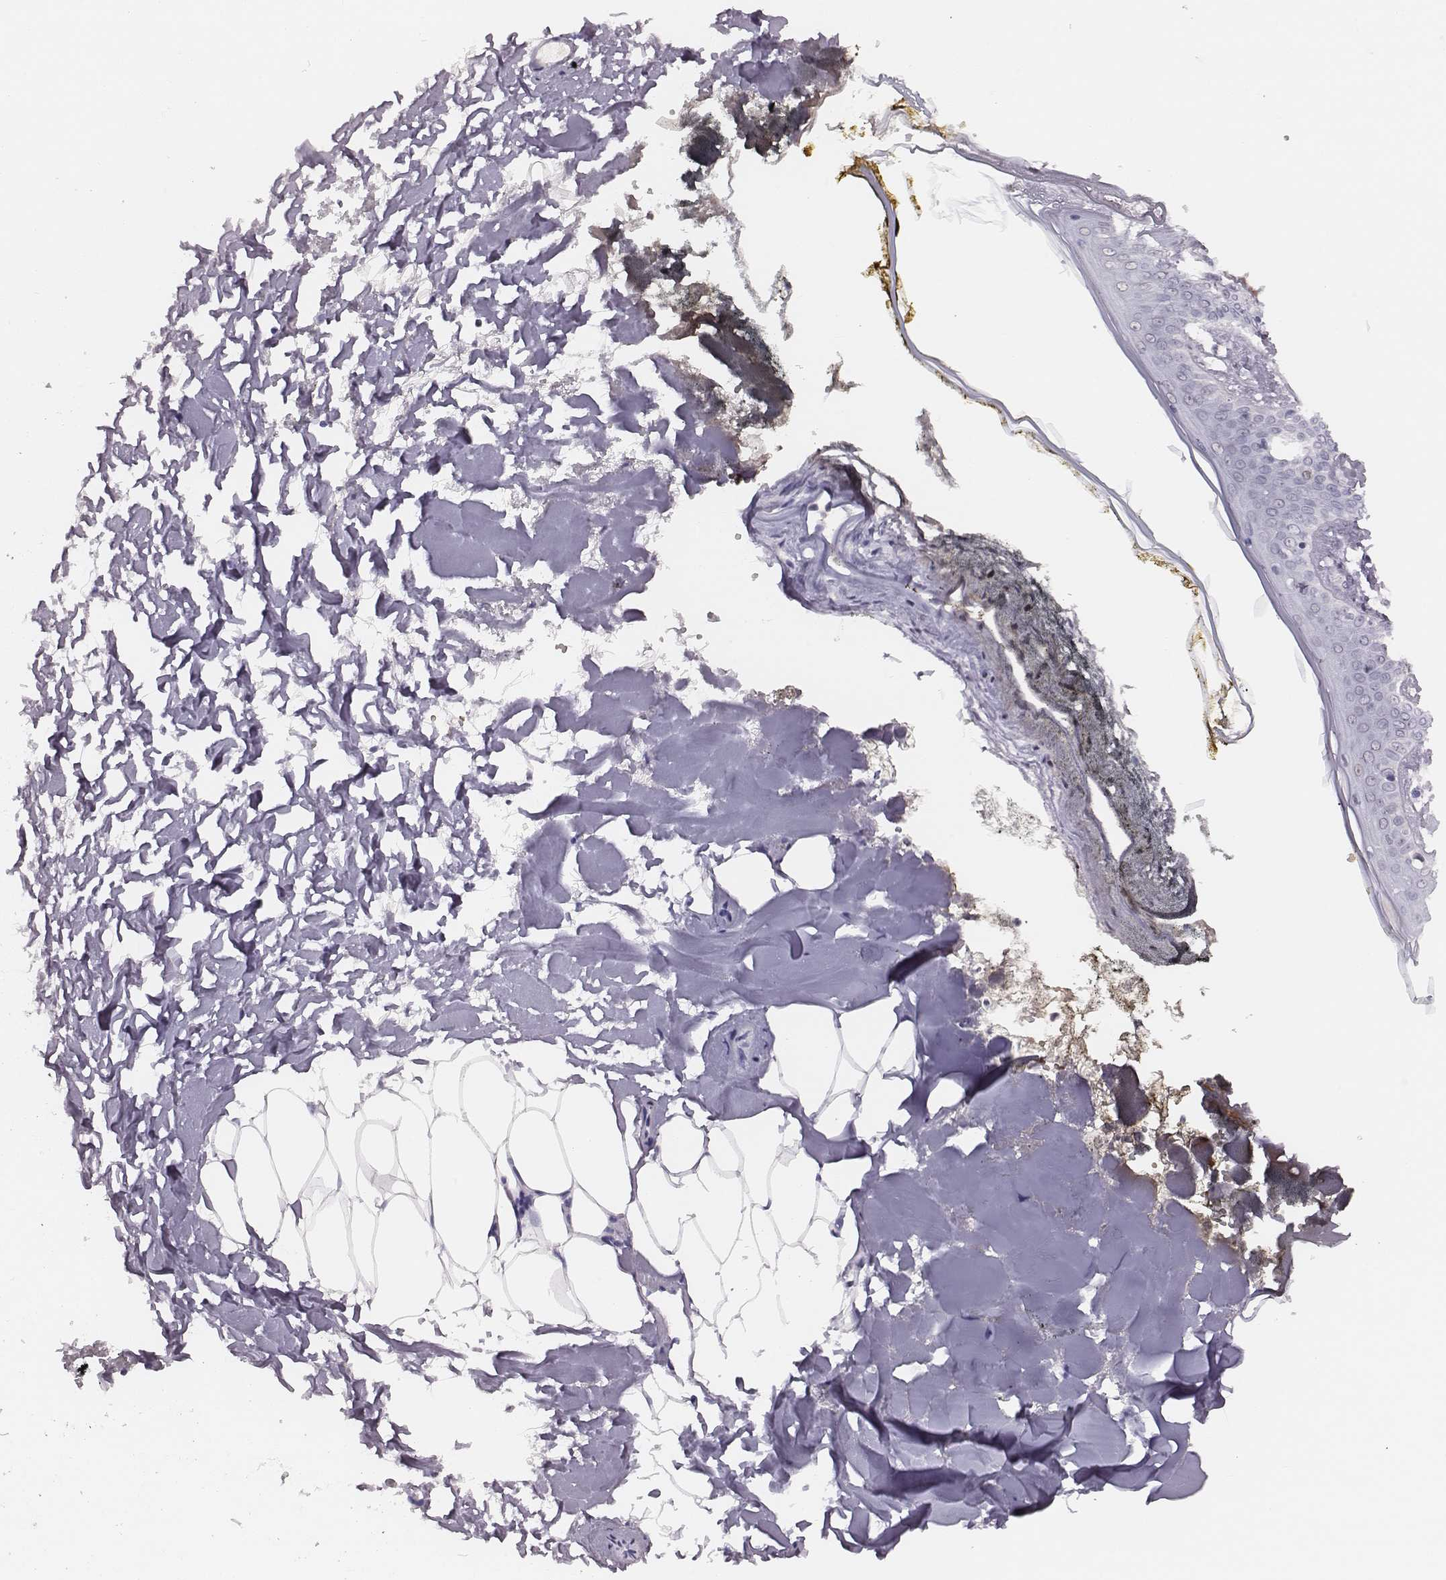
{"staining": {"intensity": "negative", "quantity": "none", "location": "none"}, "tissue": "skin", "cell_type": "Fibroblasts", "image_type": "normal", "snomed": [{"axis": "morphology", "description": "Normal tissue, NOS"}, {"axis": "topography", "description": "Skin"}], "caption": "Immunohistochemical staining of unremarkable human skin demonstrates no significant positivity in fibroblasts. (Immunohistochemistry (ihc), brightfield microscopy, high magnification).", "gene": "PBK", "patient": {"sex": "female", "age": 34}}